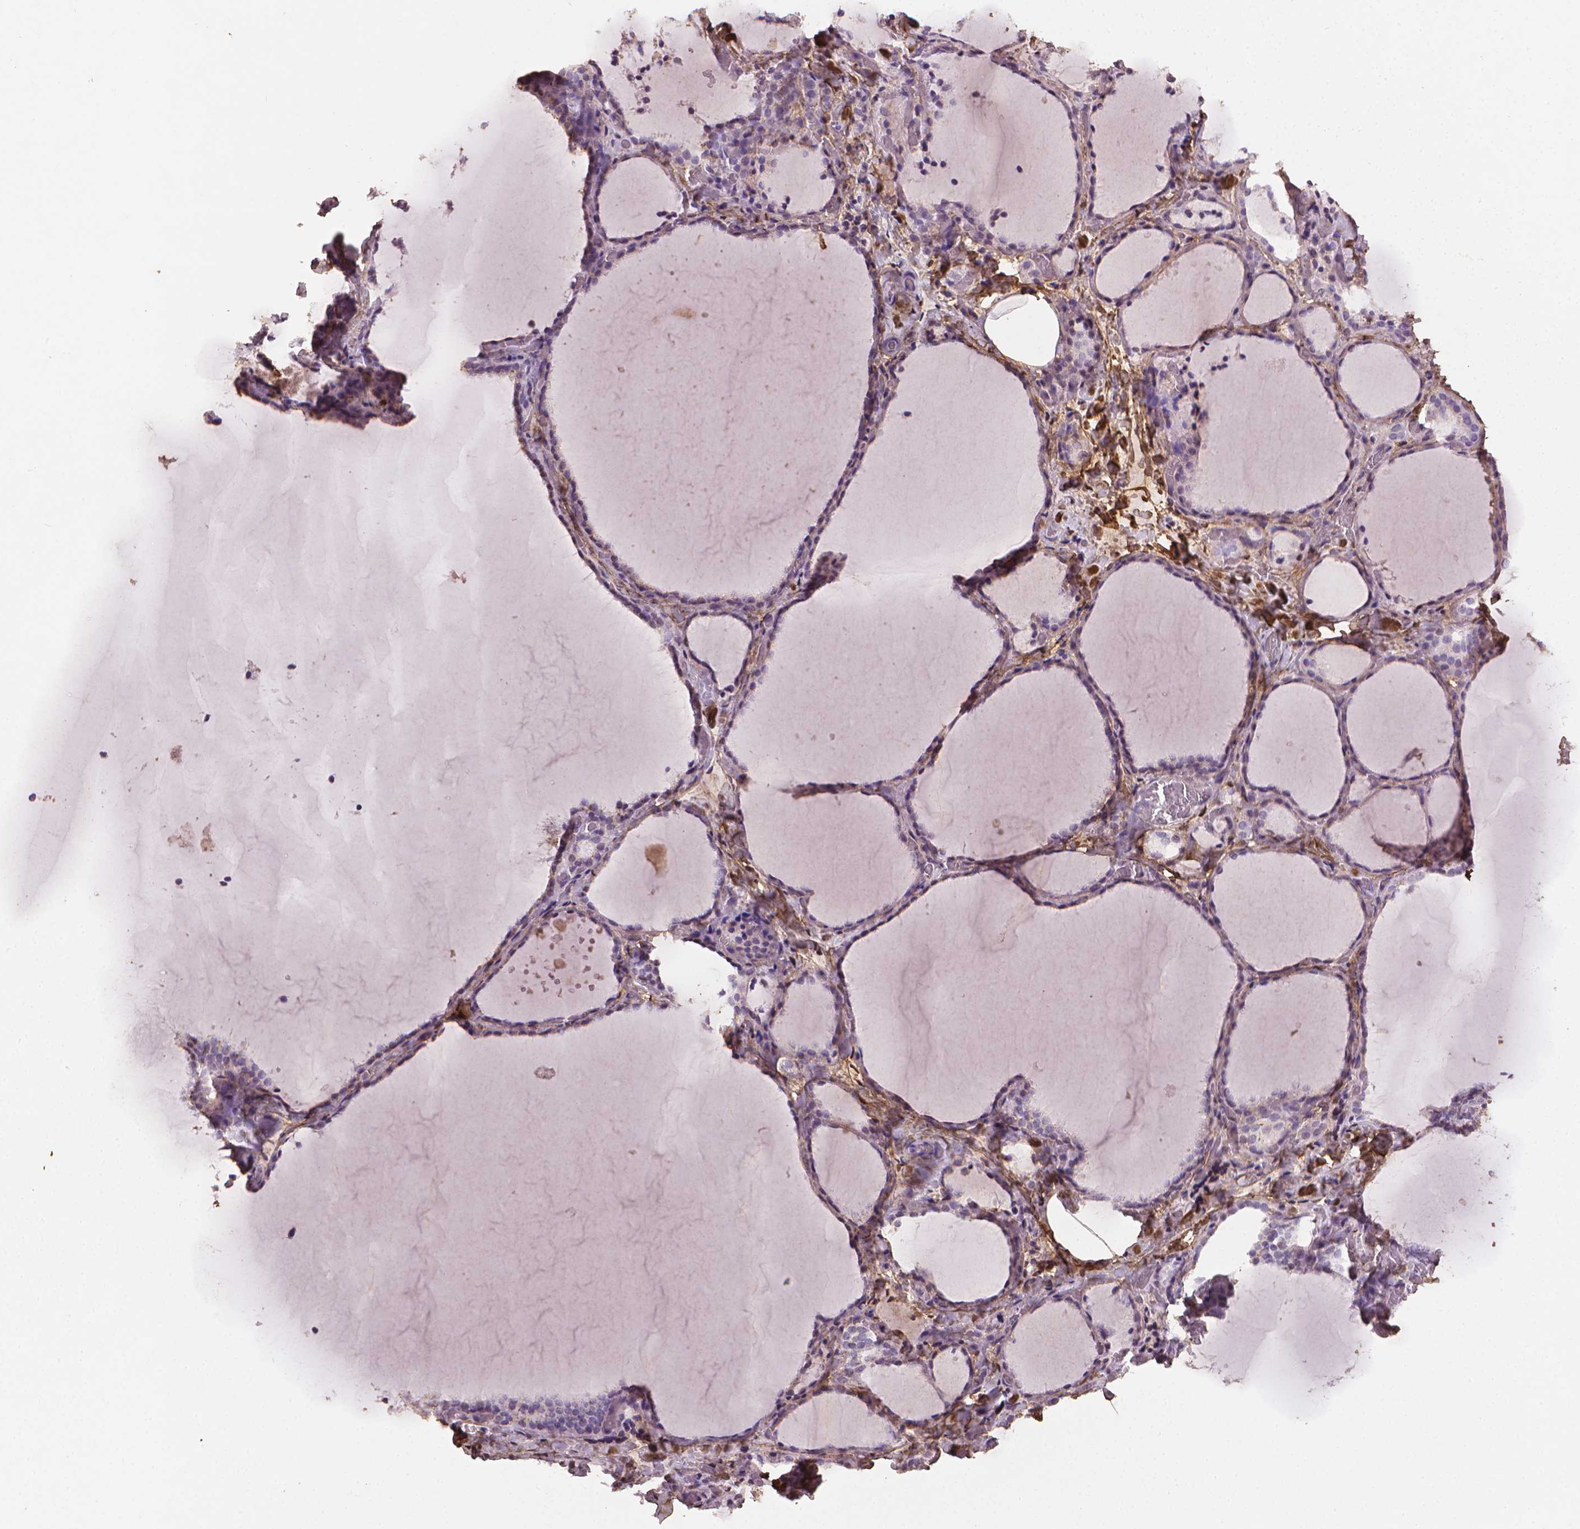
{"staining": {"intensity": "weak", "quantity": "<25%", "location": "cytoplasmic/membranous"}, "tissue": "thyroid gland", "cell_type": "Glandular cells", "image_type": "normal", "snomed": [{"axis": "morphology", "description": "Normal tissue, NOS"}, {"axis": "topography", "description": "Thyroid gland"}], "caption": "IHC of benign human thyroid gland shows no expression in glandular cells.", "gene": "DCN", "patient": {"sex": "female", "age": 22}}